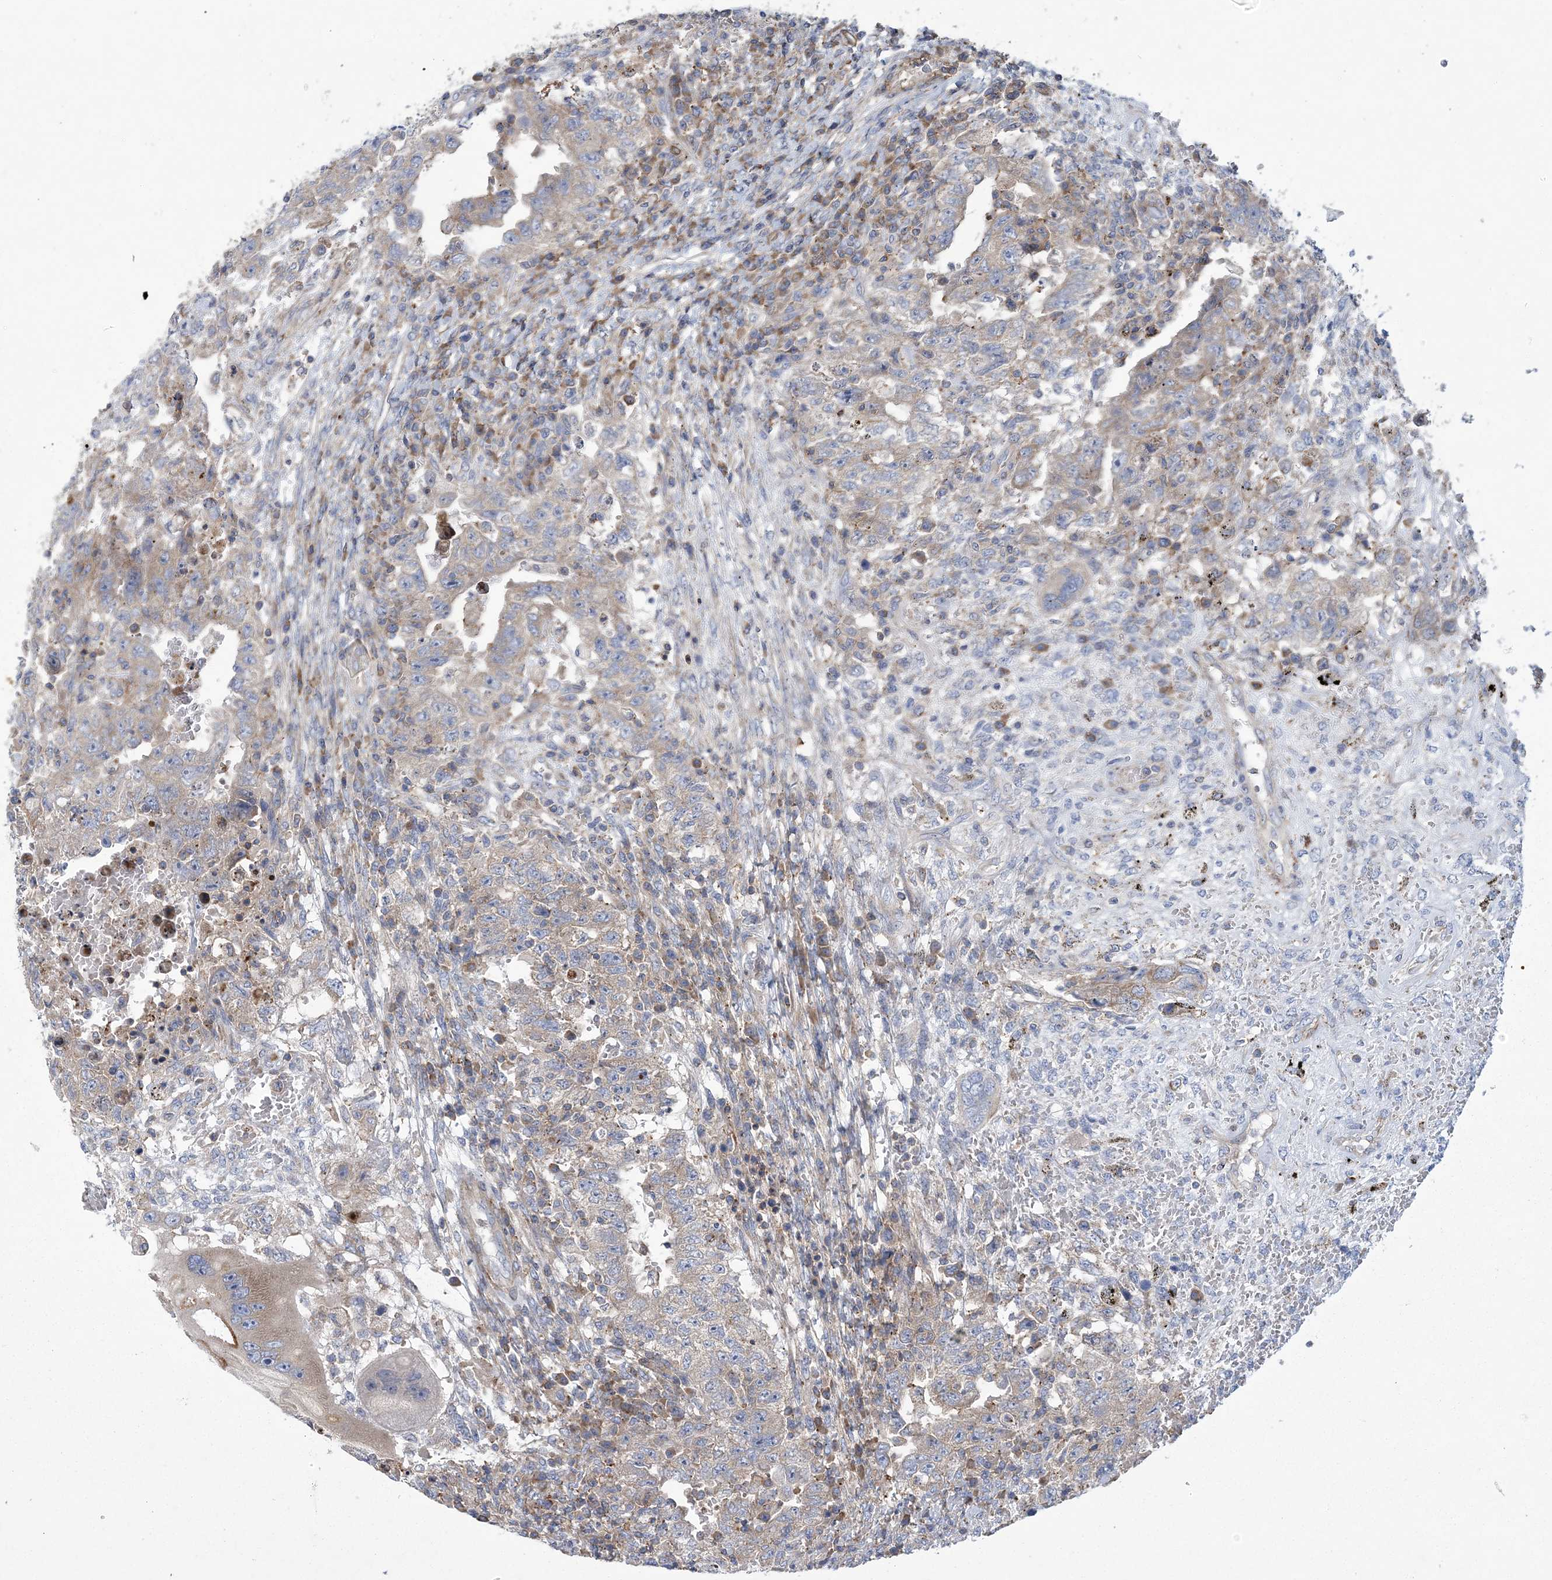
{"staining": {"intensity": "weak", "quantity": ">75%", "location": "cytoplasmic/membranous"}, "tissue": "testis cancer", "cell_type": "Tumor cells", "image_type": "cancer", "snomed": [{"axis": "morphology", "description": "Carcinoma, Embryonal, NOS"}, {"axis": "topography", "description": "Testis"}], "caption": "Human testis cancer stained with a brown dye demonstrates weak cytoplasmic/membranous positive staining in about >75% of tumor cells.", "gene": "ARSJ", "patient": {"sex": "male", "age": 26}}